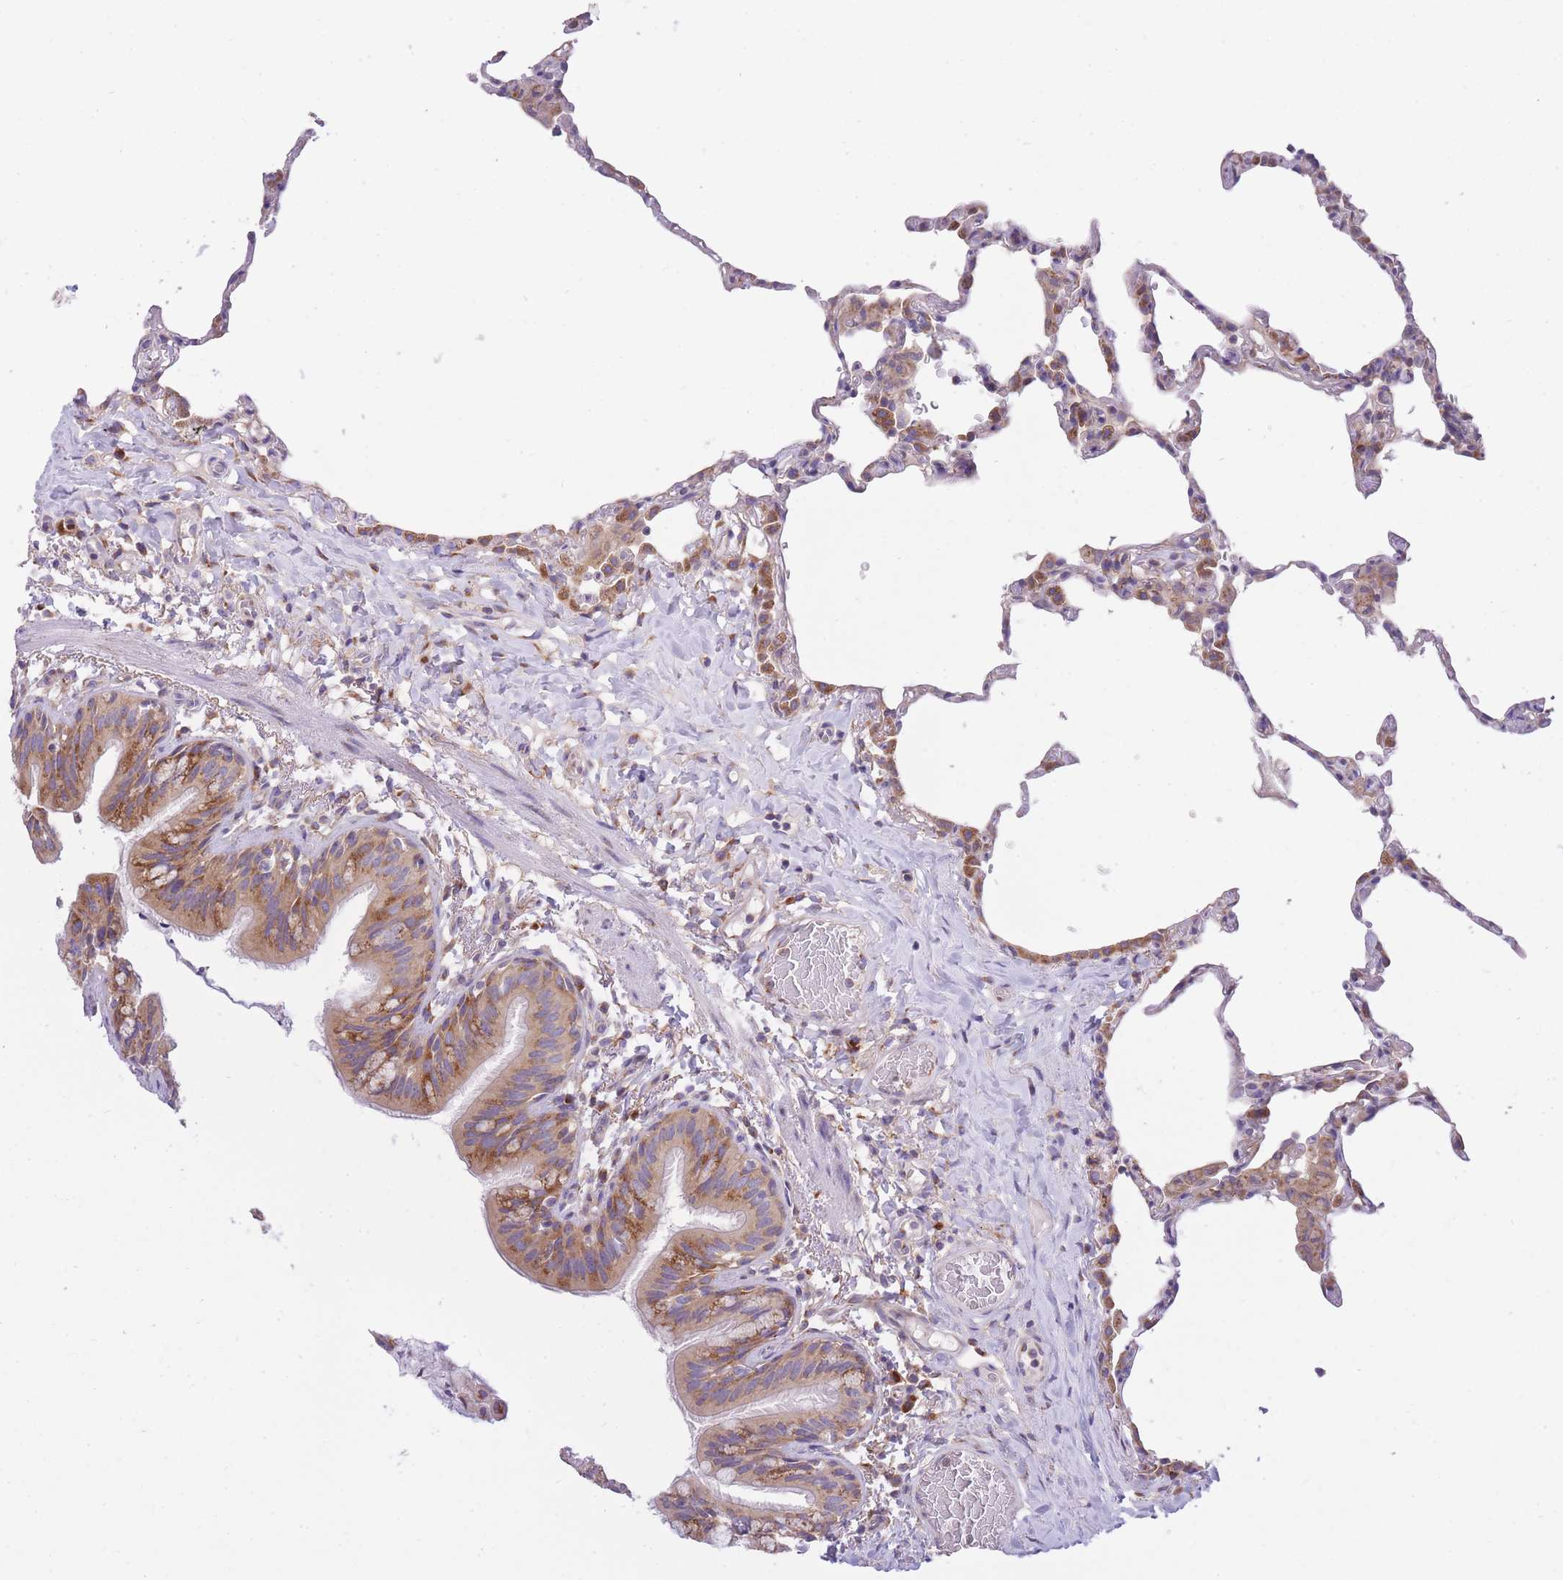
{"staining": {"intensity": "weak", "quantity": "<25%", "location": "cytoplasmic/membranous"}, "tissue": "lung", "cell_type": "Alveolar cells", "image_type": "normal", "snomed": [{"axis": "morphology", "description": "Normal tissue, NOS"}, {"axis": "topography", "description": "Lung"}], "caption": "Benign lung was stained to show a protein in brown. There is no significant expression in alveolar cells.", "gene": "COPG1", "patient": {"sex": "female", "age": 57}}